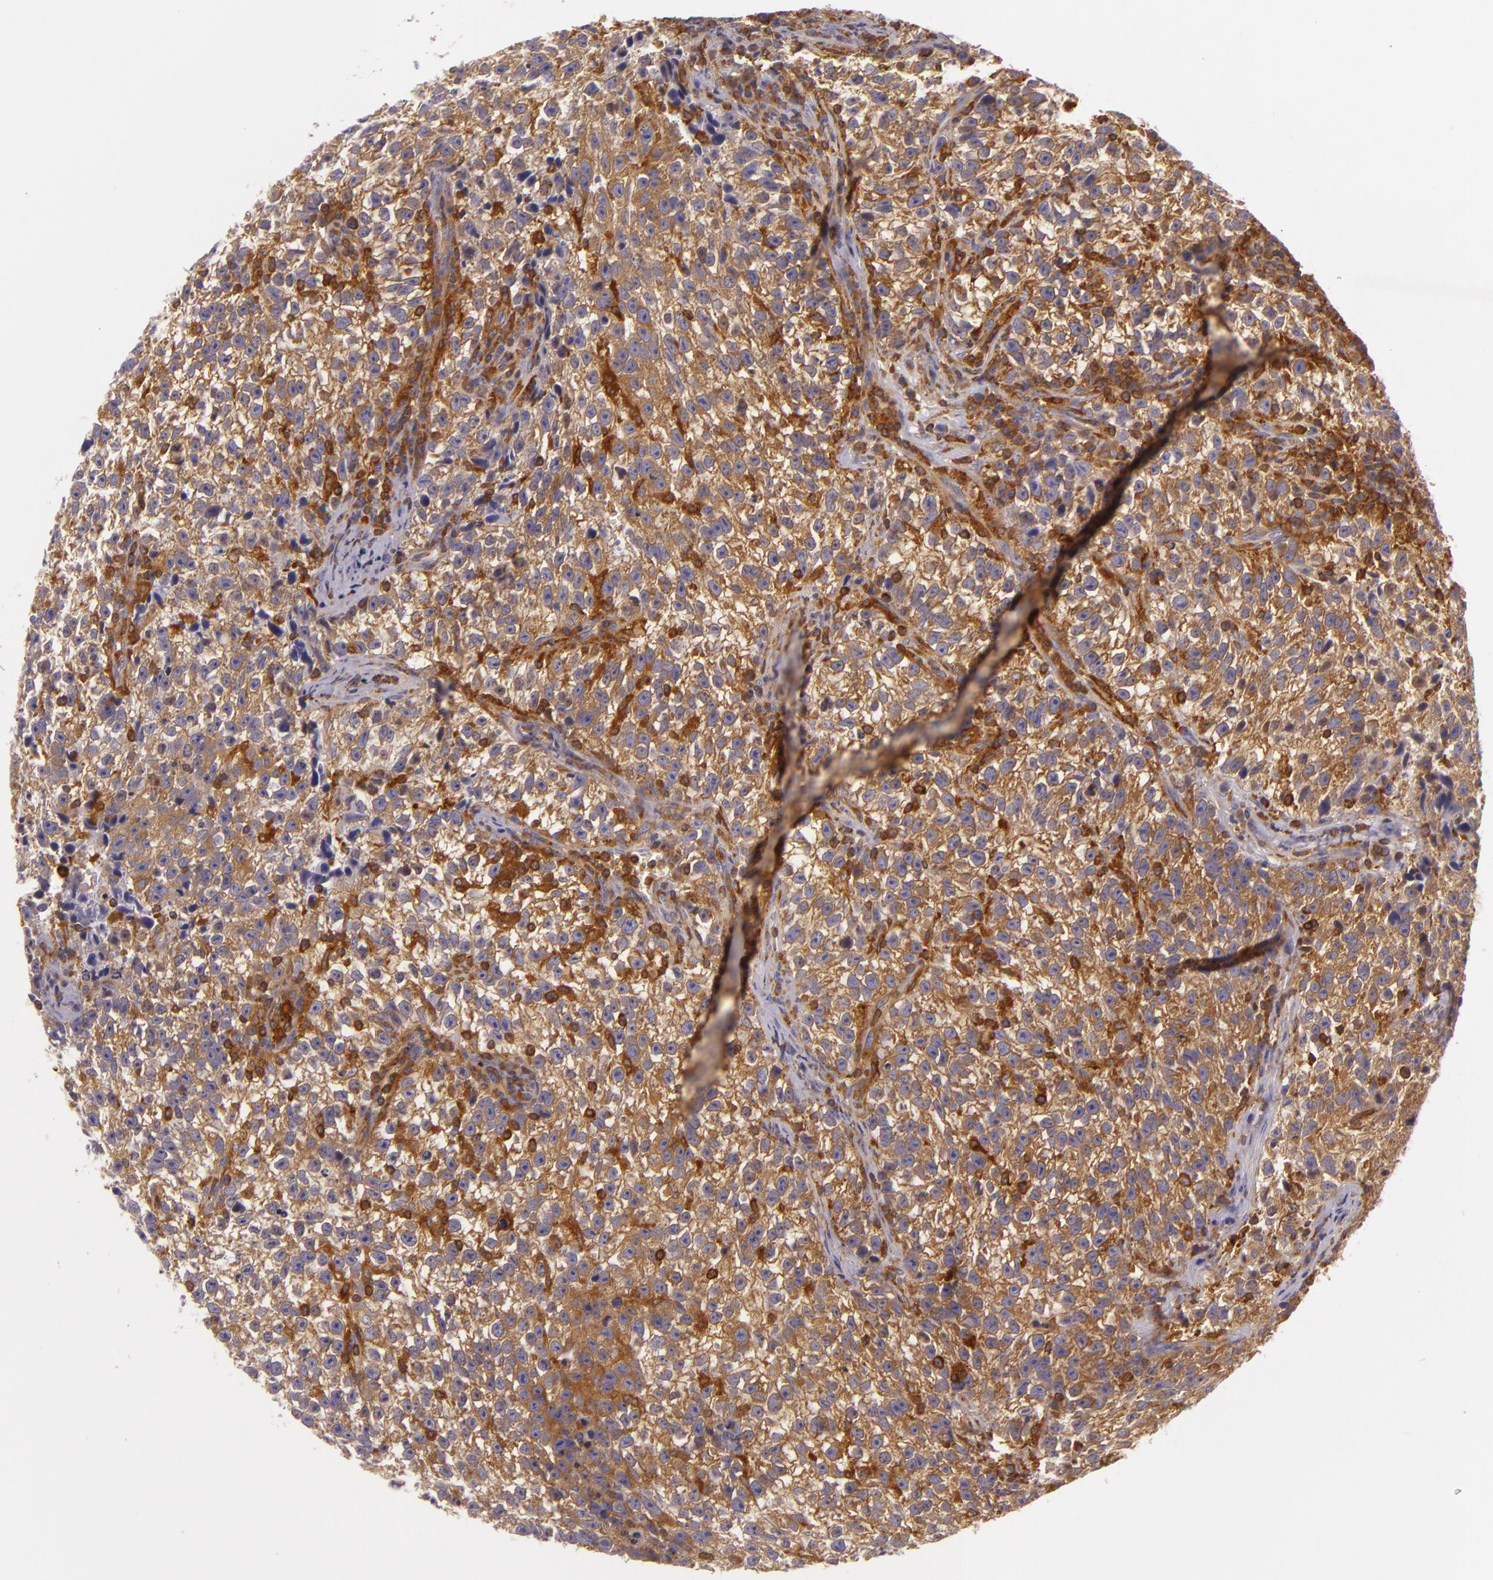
{"staining": {"intensity": "moderate", "quantity": ">75%", "location": "cytoplasmic/membranous"}, "tissue": "testis cancer", "cell_type": "Tumor cells", "image_type": "cancer", "snomed": [{"axis": "morphology", "description": "Seminoma, NOS"}, {"axis": "topography", "description": "Testis"}], "caption": "Testis cancer (seminoma) tissue demonstrates moderate cytoplasmic/membranous expression in approximately >75% of tumor cells, visualized by immunohistochemistry. The protein is stained brown, and the nuclei are stained in blue (DAB (3,3'-diaminobenzidine) IHC with brightfield microscopy, high magnification).", "gene": "TLN1", "patient": {"sex": "male", "age": 38}}